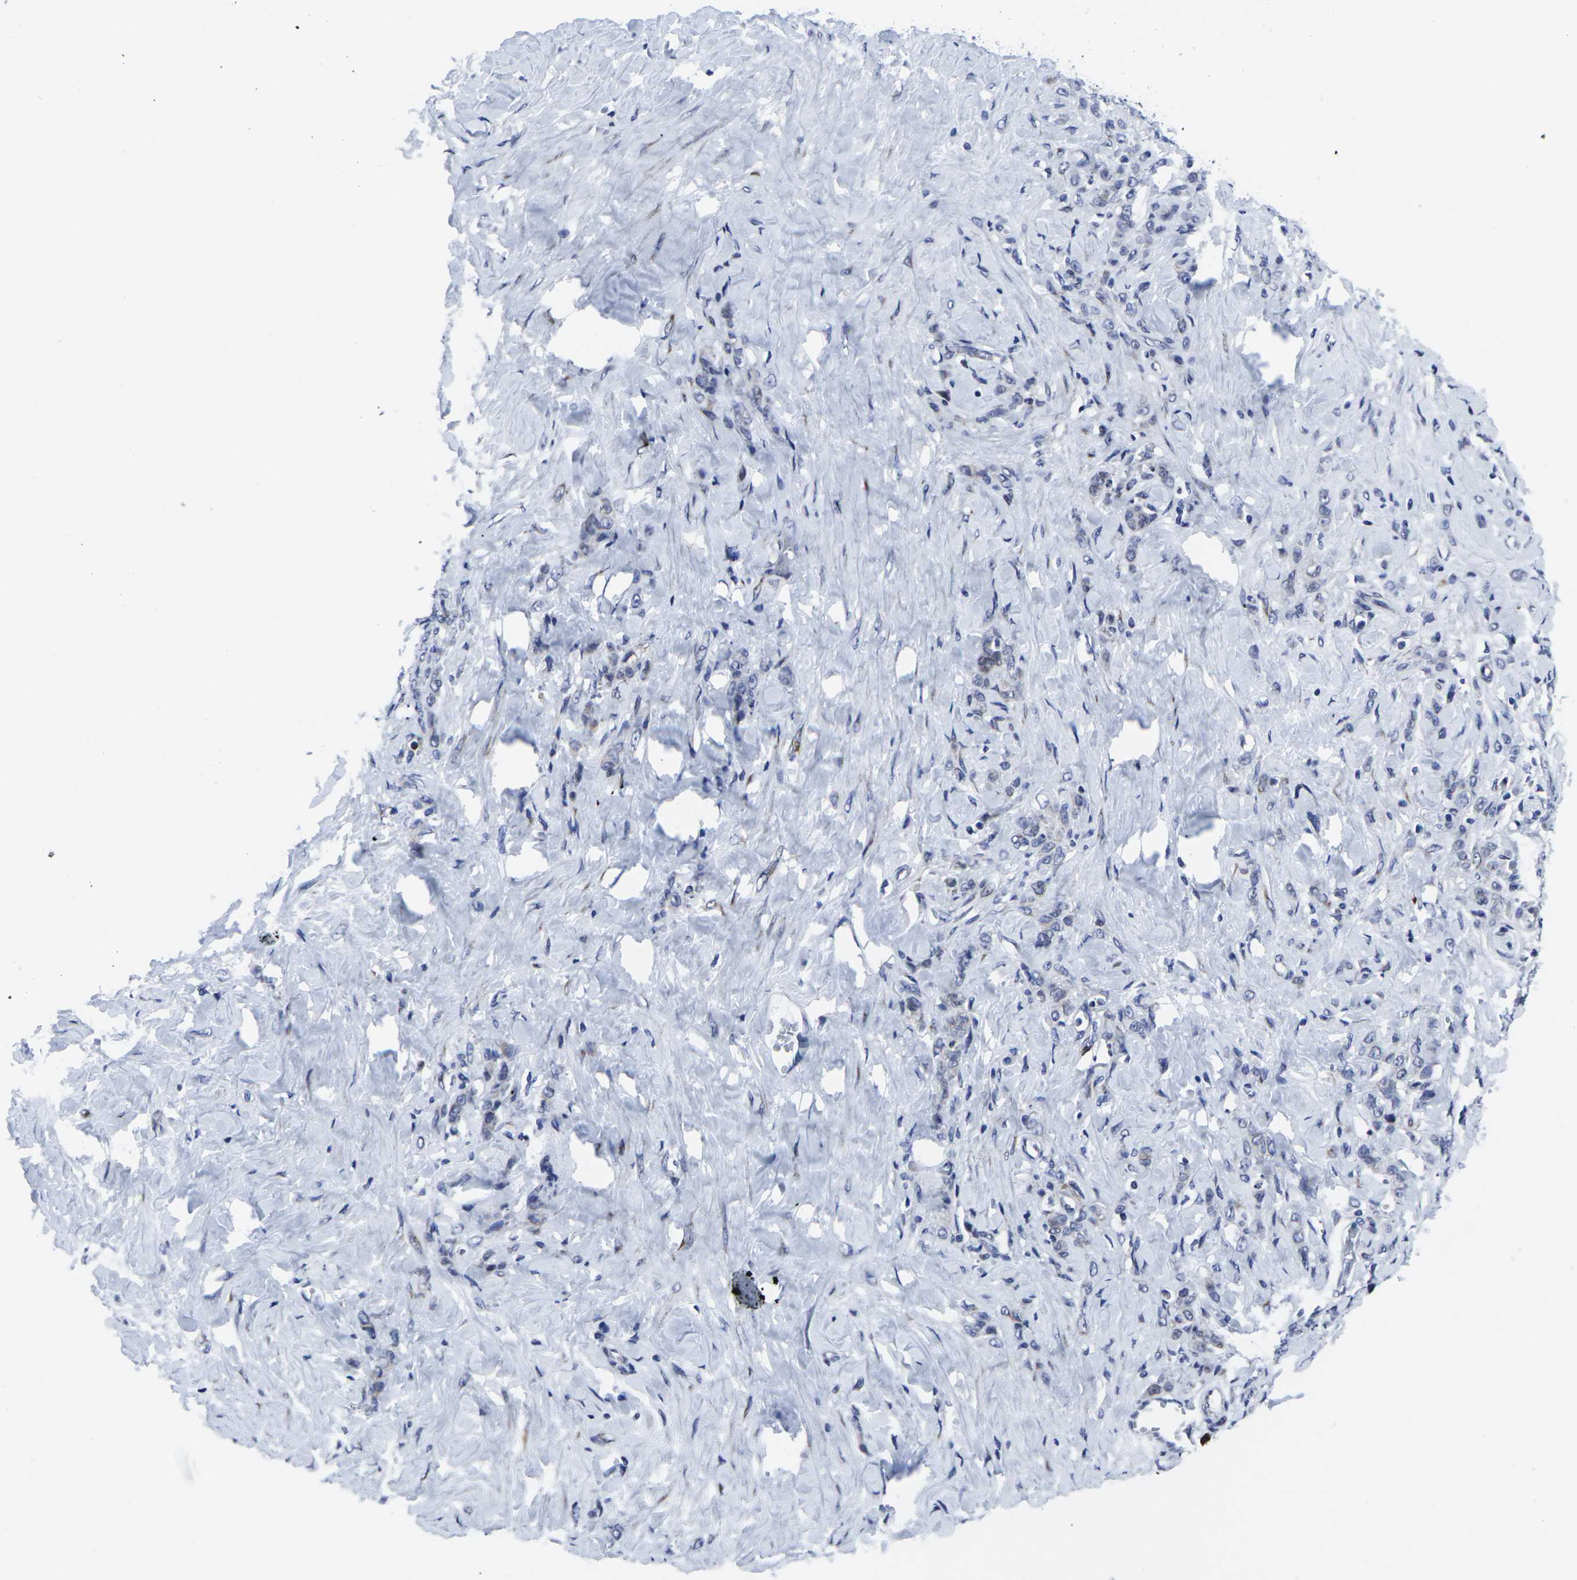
{"staining": {"intensity": "weak", "quantity": "<25%", "location": "cytoplasmic/membranous"}, "tissue": "stomach cancer", "cell_type": "Tumor cells", "image_type": "cancer", "snomed": [{"axis": "morphology", "description": "Adenocarcinoma, NOS"}, {"axis": "topography", "description": "Stomach"}], "caption": "Tumor cells show no significant positivity in stomach cancer.", "gene": "RPN1", "patient": {"sex": "male", "age": 82}}